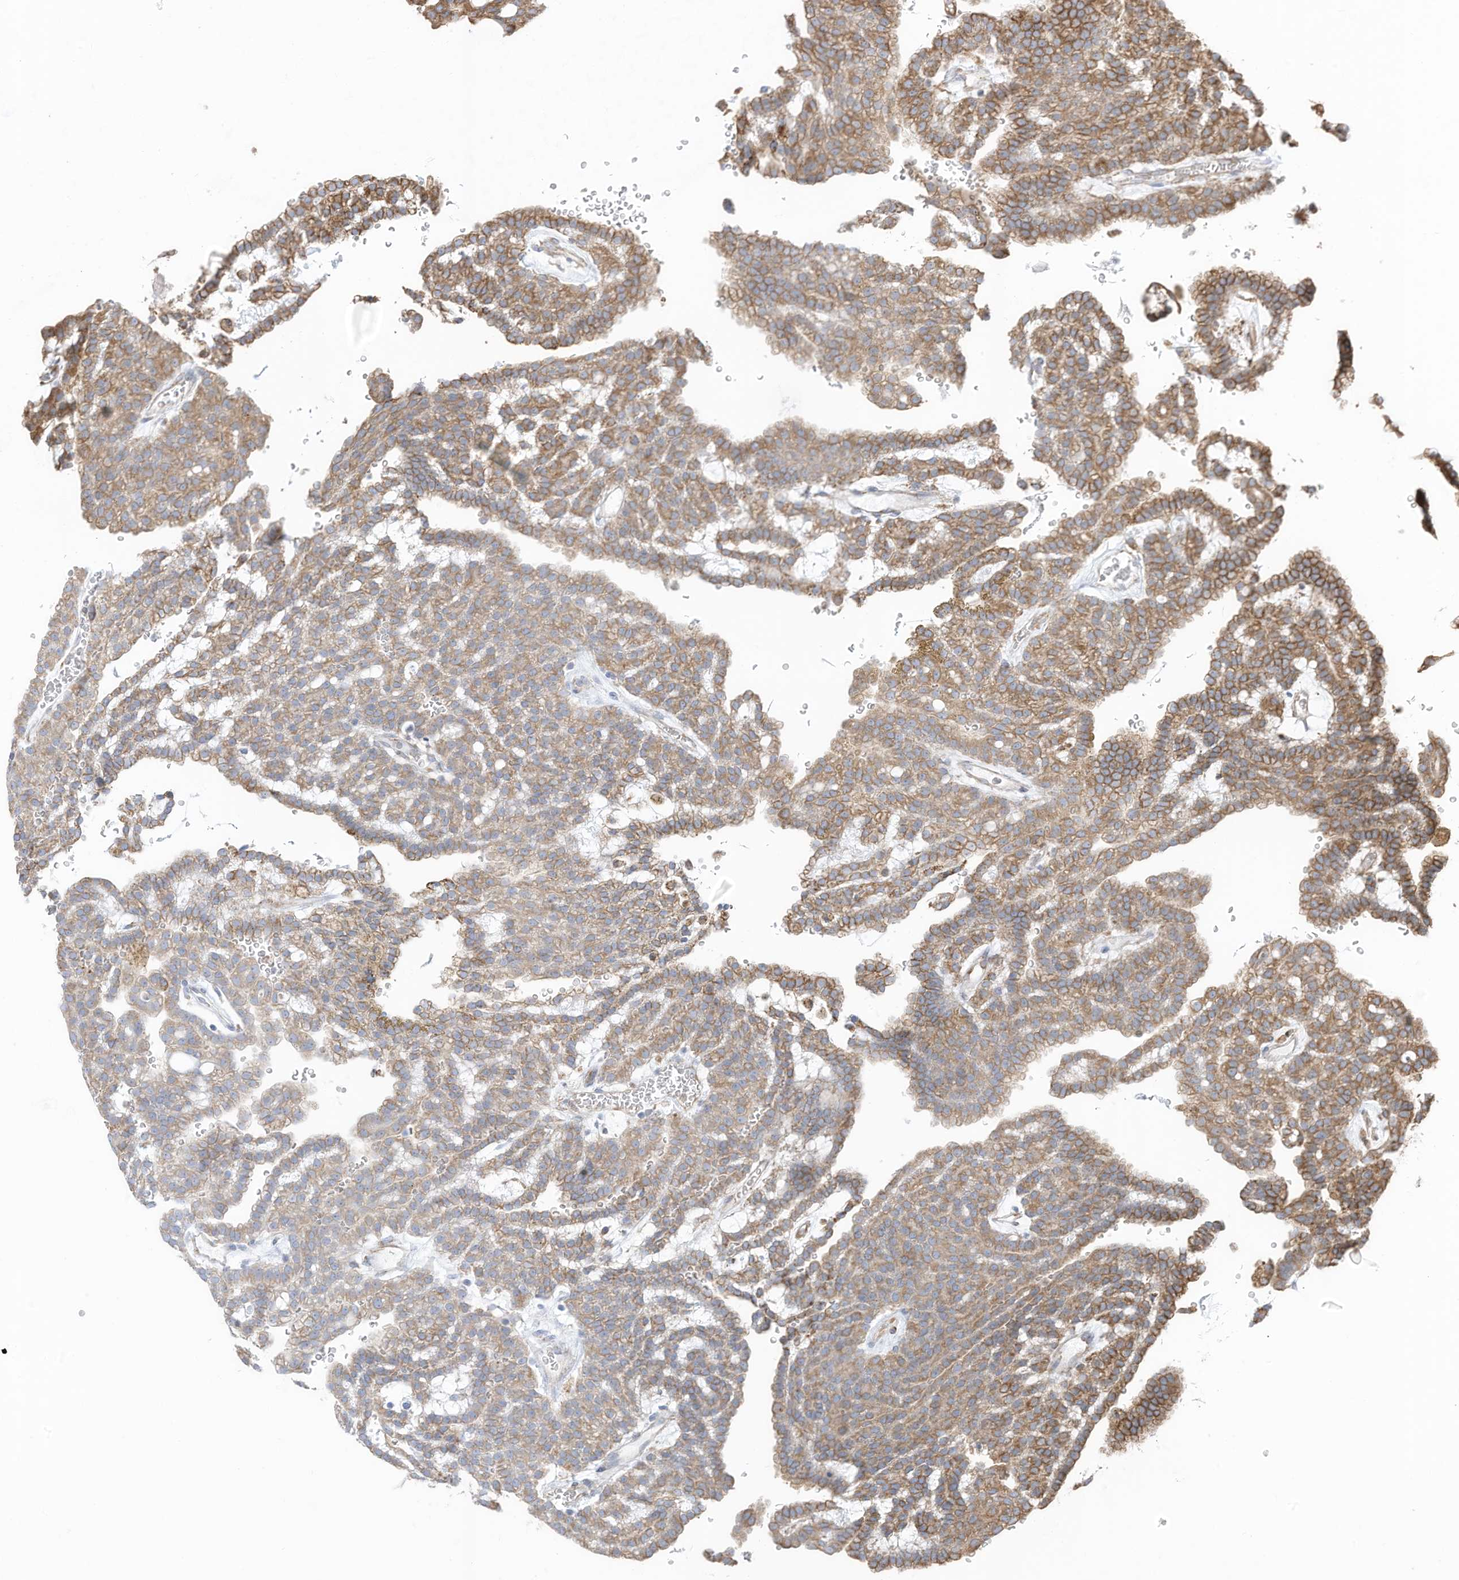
{"staining": {"intensity": "moderate", "quantity": ">75%", "location": "cytoplasmic/membranous"}, "tissue": "renal cancer", "cell_type": "Tumor cells", "image_type": "cancer", "snomed": [{"axis": "morphology", "description": "Adenocarcinoma, NOS"}, {"axis": "topography", "description": "Kidney"}], "caption": "Renal cancer (adenocarcinoma) stained with DAB immunohistochemistry (IHC) shows medium levels of moderate cytoplasmic/membranous staining in approximately >75% of tumor cells.", "gene": "ZNF354C", "patient": {"sex": "male", "age": 63}}